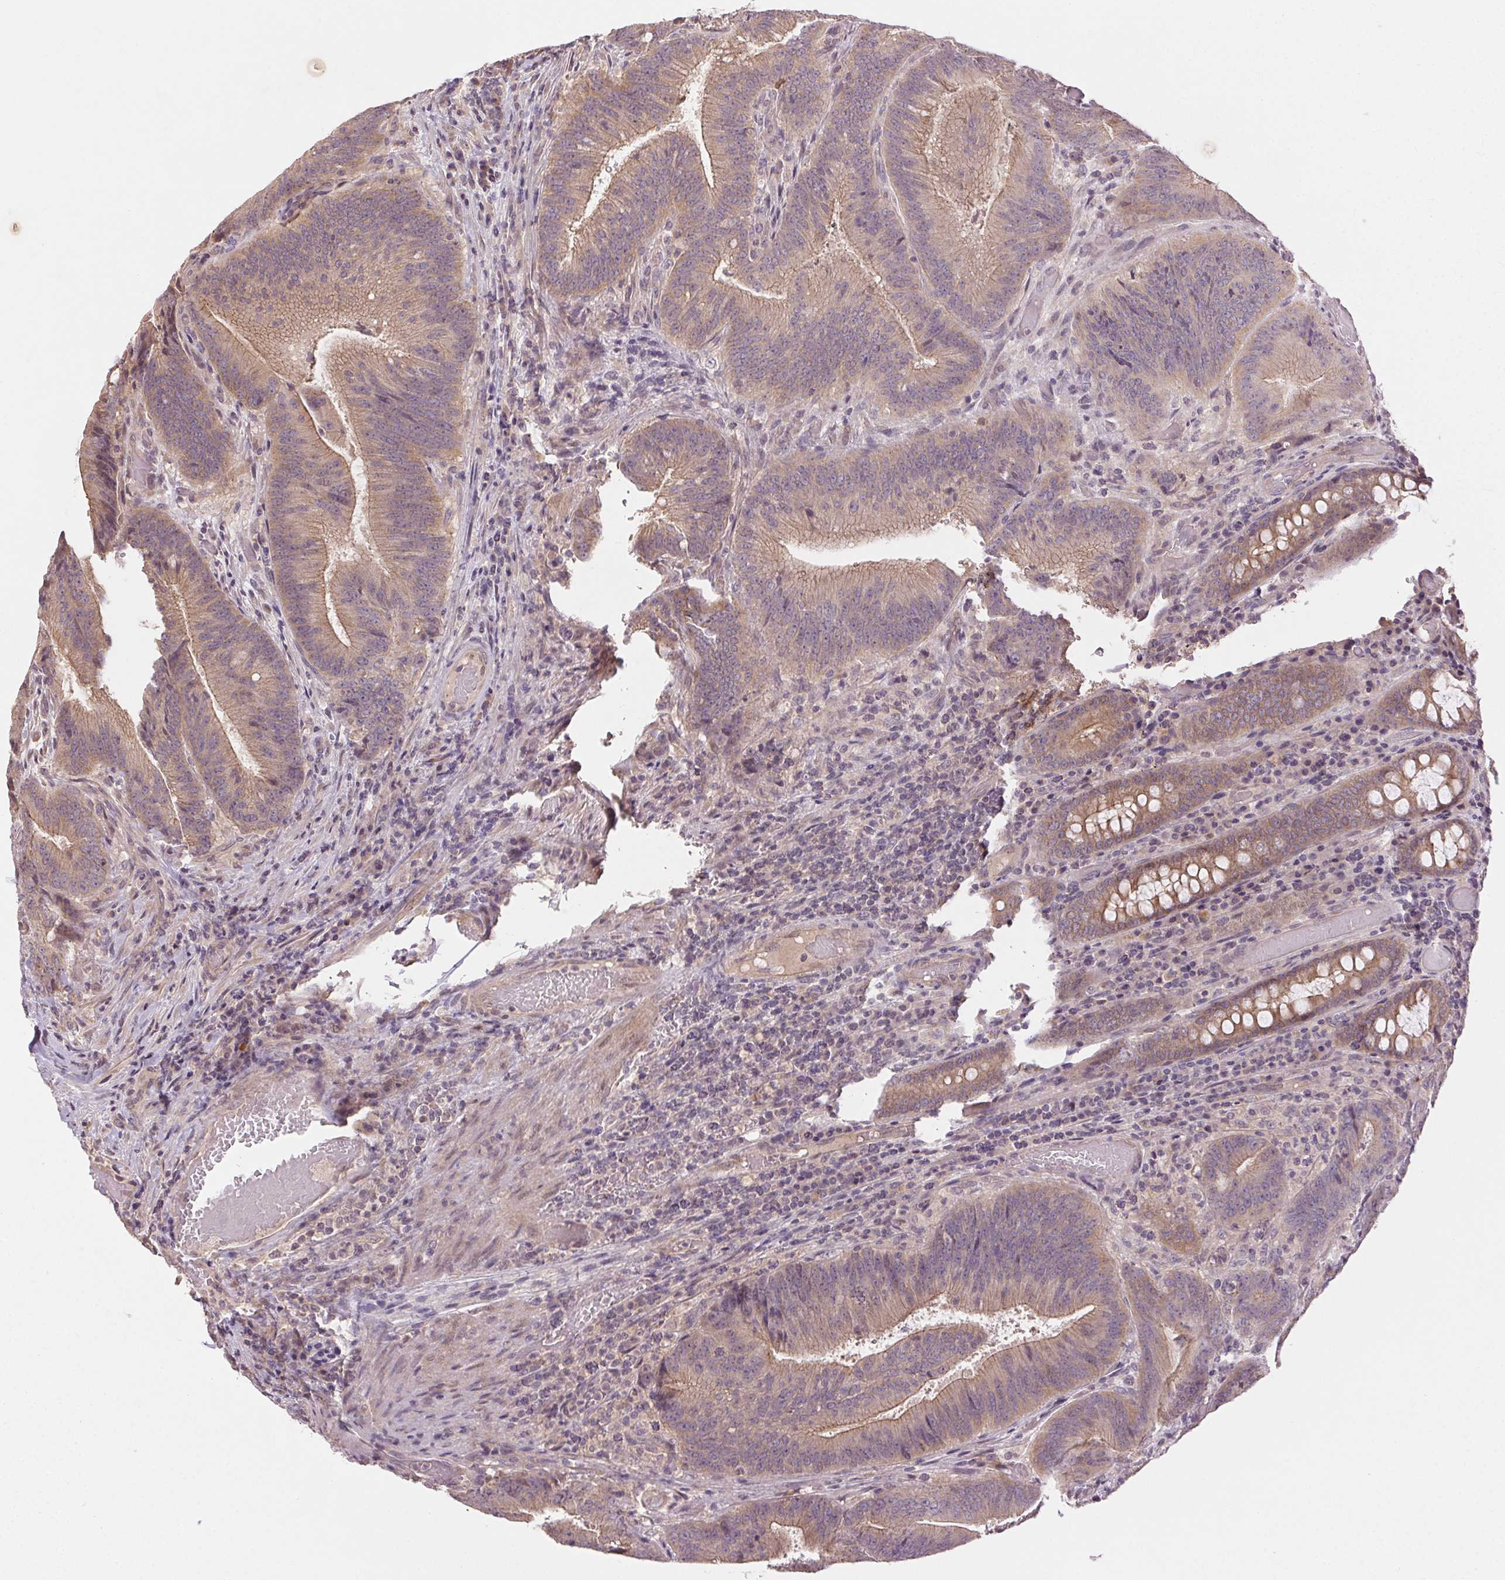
{"staining": {"intensity": "weak", "quantity": "25%-75%", "location": "cytoplasmic/membranous"}, "tissue": "colorectal cancer", "cell_type": "Tumor cells", "image_type": "cancer", "snomed": [{"axis": "morphology", "description": "Adenocarcinoma, NOS"}, {"axis": "topography", "description": "Colon"}], "caption": "Colorectal cancer was stained to show a protein in brown. There is low levels of weak cytoplasmic/membranous positivity in approximately 25%-75% of tumor cells. (DAB IHC with brightfield microscopy, high magnification).", "gene": "ATP1B3", "patient": {"sex": "female", "age": 43}}